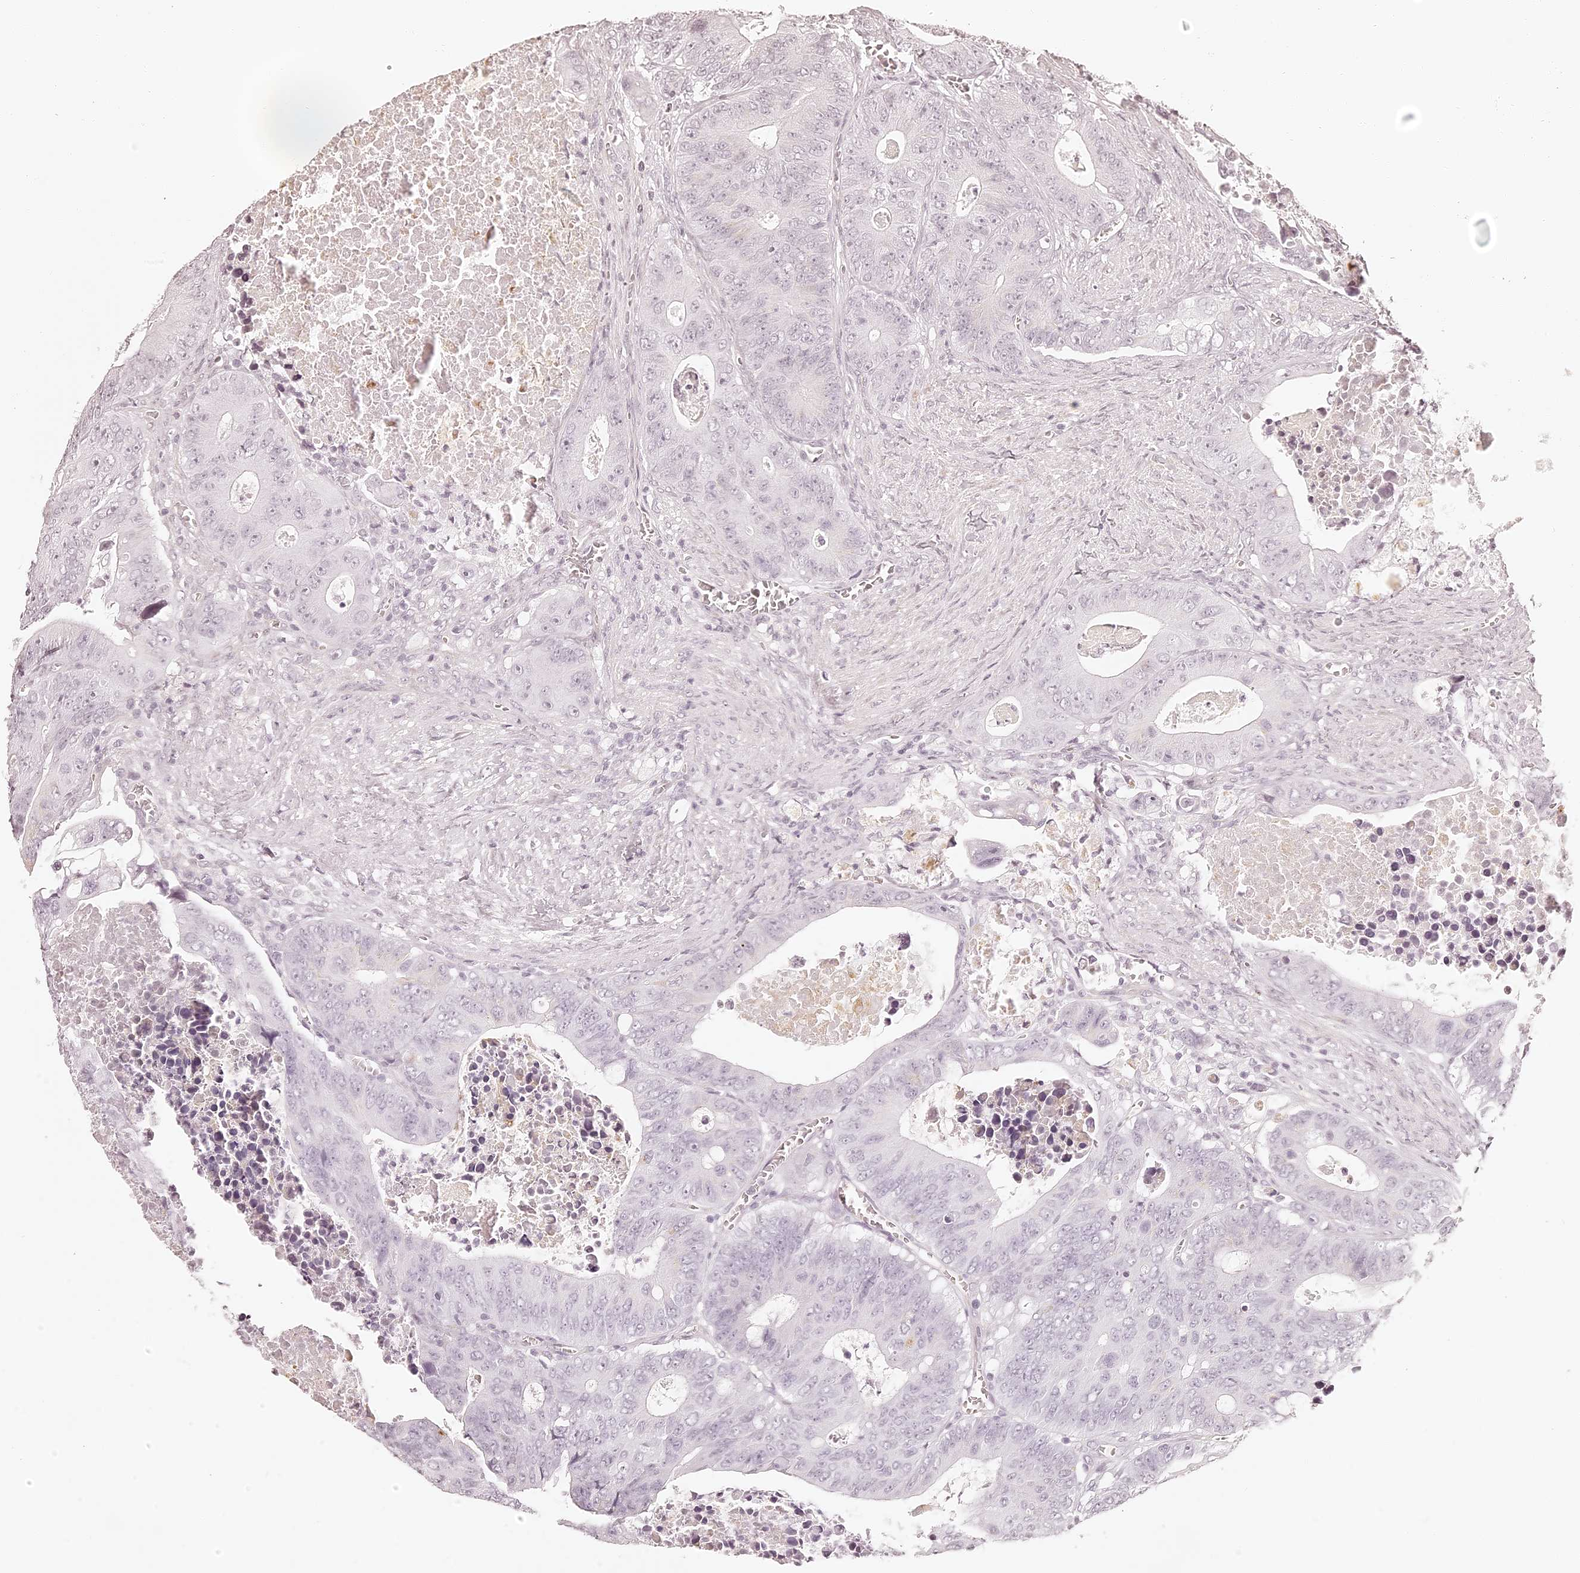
{"staining": {"intensity": "negative", "quantity": "none", "location": "none"}, "tissue": "colorectal cancer", "cell_type": "Tumor cells", "image_type": "cancer", "snomed": [{"axis": "morphology", "description": "Adenocarcinoma, NOS"}, {"axis": "topography", "description": "Colon"}], "caption": "DAB (3,3'-diaminobenzidine) immunohistochemical staining of human adenocarcinoma (colorectal) reveals no significant staining in tumor cells.", "gene": "ELAPOR1", "patient": {"sex": "male", "age": 87}}